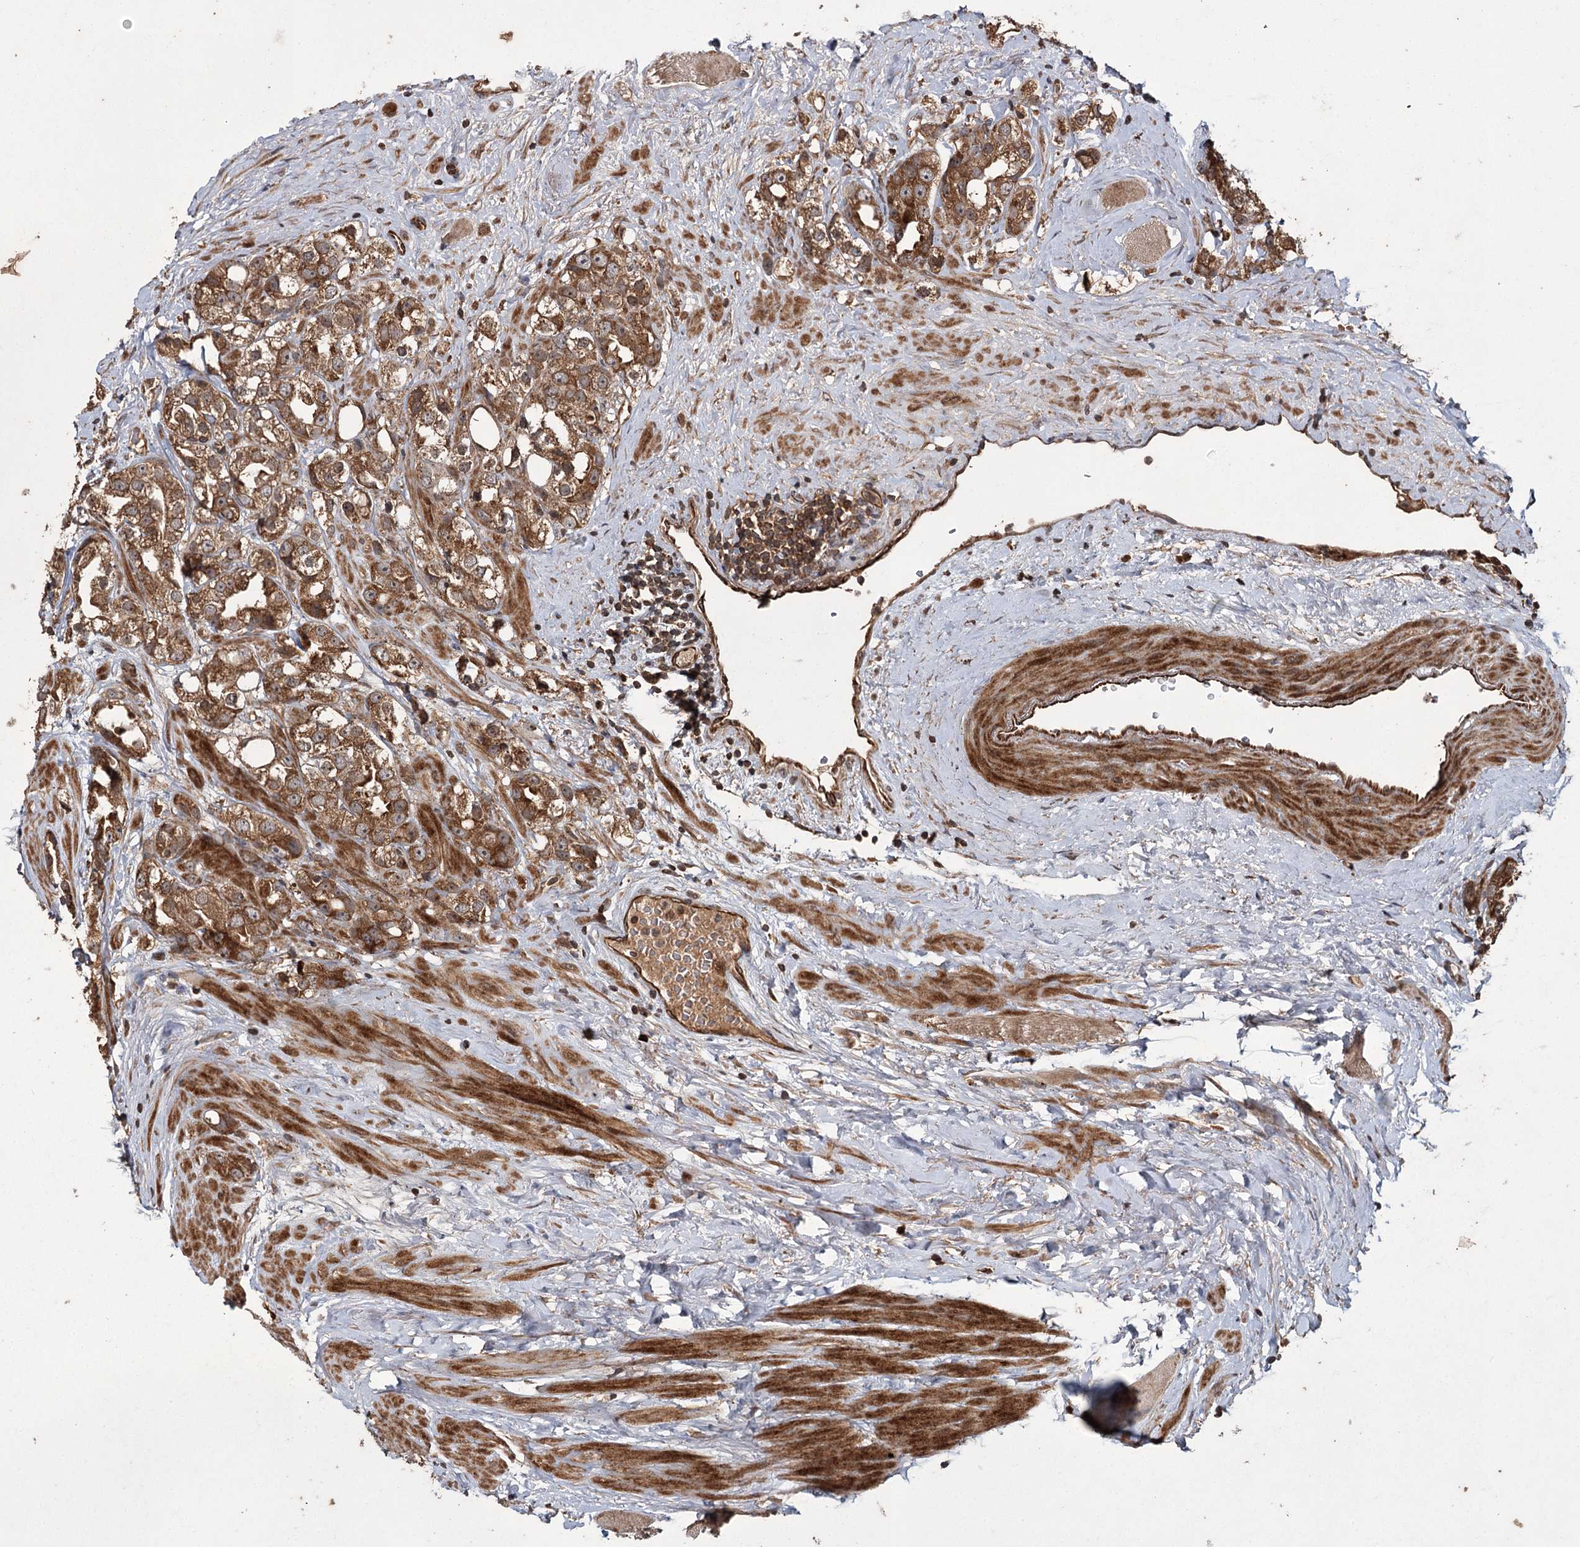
{"staining": {"intensity": "strong", "quantity": ">75%", "location": "cytoplasmic/membranous"}, "tissue": "prostate cancer", "cell_type": "Tumor cells", "image_type": "cancer", "snomed": [{"axis": "morphology", "description": "Adenocarcinoma, NOS"}, {"axis": "topography", "description": "Prostate"}], "caption": "High-power microscopy captured an IHC histopathology image of prostate cancer (adenocarcinoma), revealing strong cytoplasmic/membranous positivity in about >75% of tumor cells.", "gene": "RPAP3", "patient": {"sex": "male", "age": 79}}